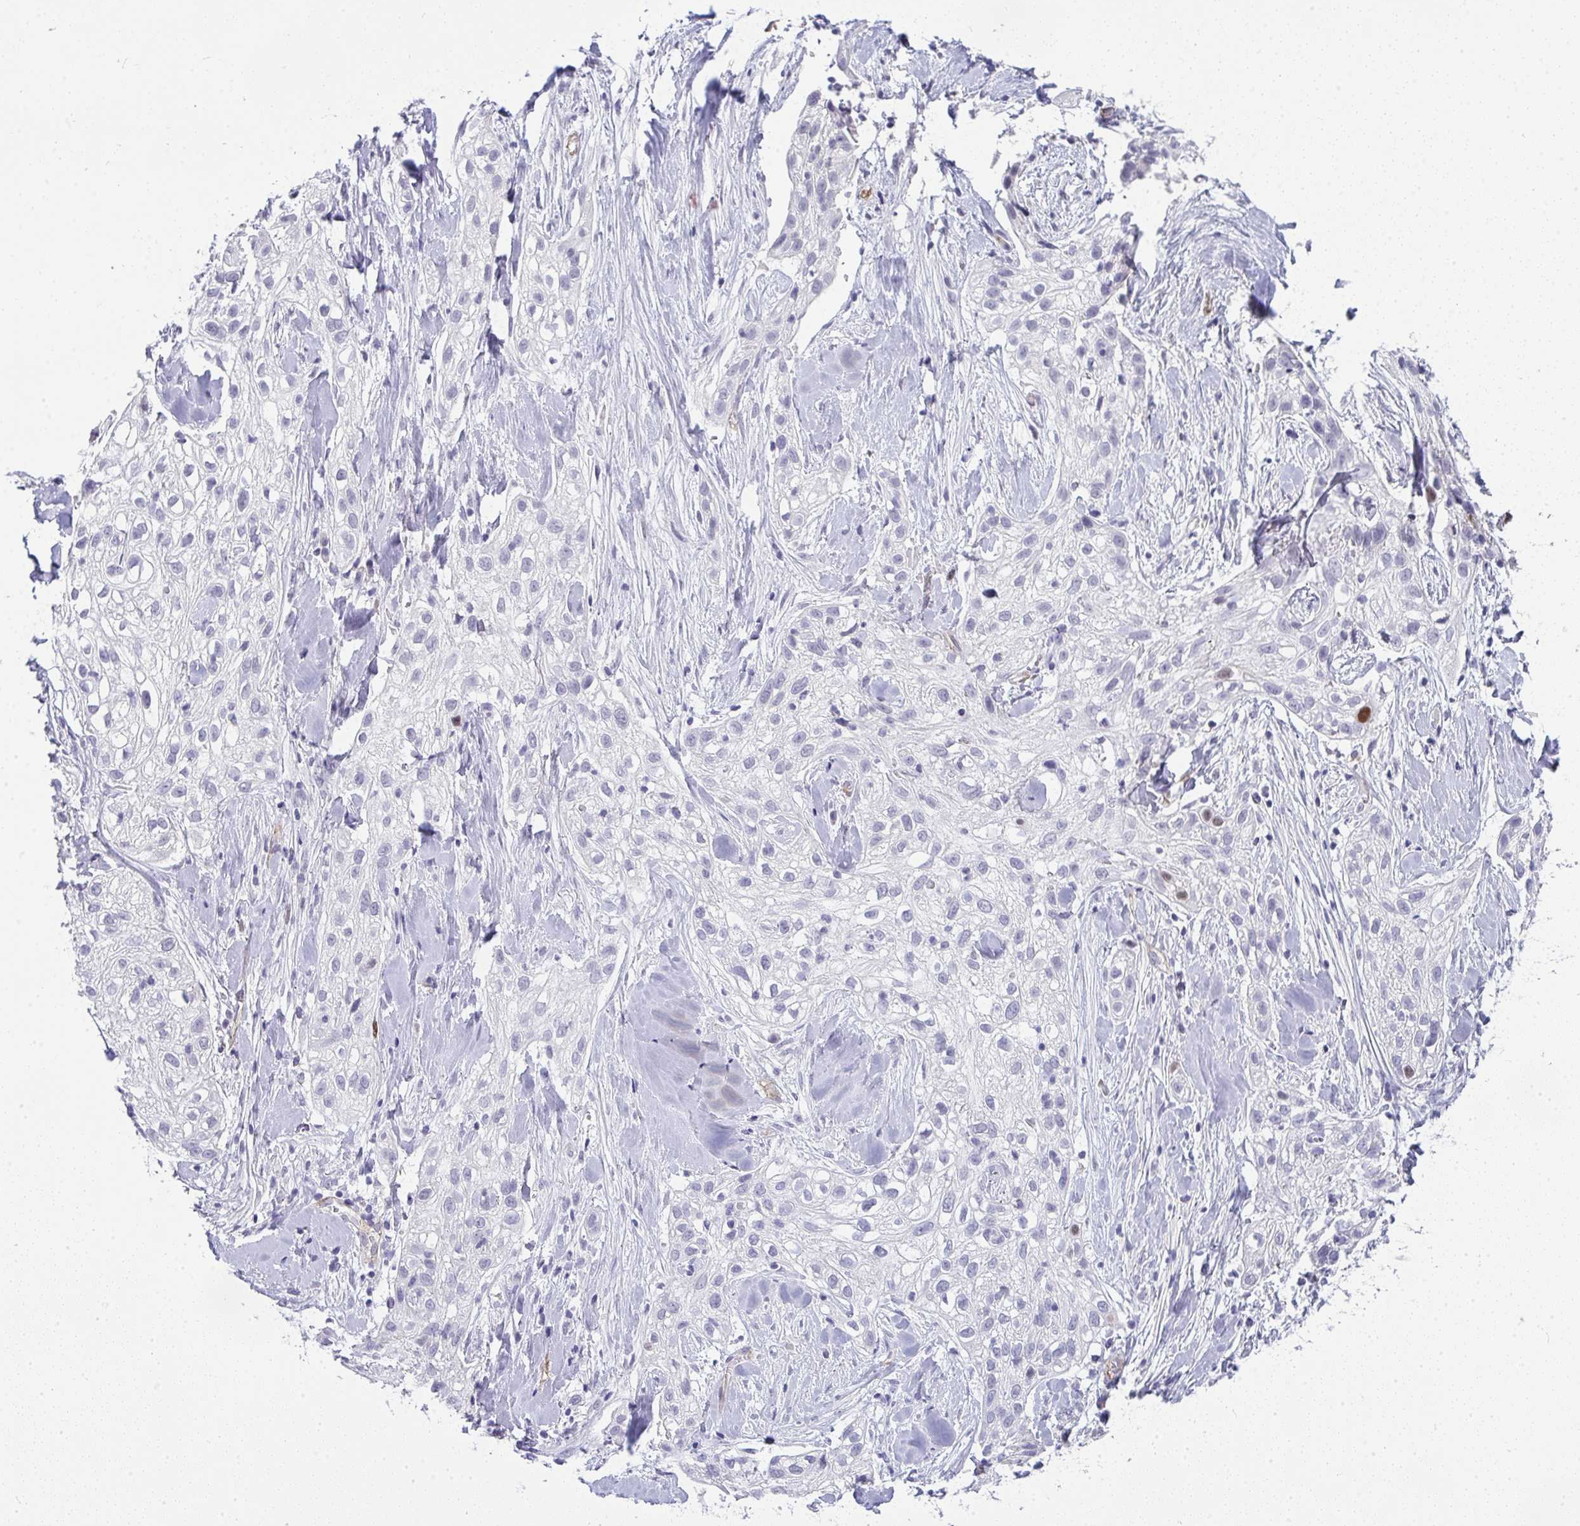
{"staining": {"intensity": "negative", "quantity": "none", "location": "none"}, "tissue": "skin cancer", "cell_type": "Tumor cells", "image_type": "cancer", "snomed": [{"axis": "morphology", "description": "Squamous cell carcinoma, NOS"}, {"axis": "topography", "description": "Skin"}], "caption": "A high-resolution photomicrograph shows IHC staining of squamous cell carcinoma (skin), which reveals no significant positivity in tumor cells.", "gene": "UBE2S", "patient": {"sex": "male", "age": 82}}